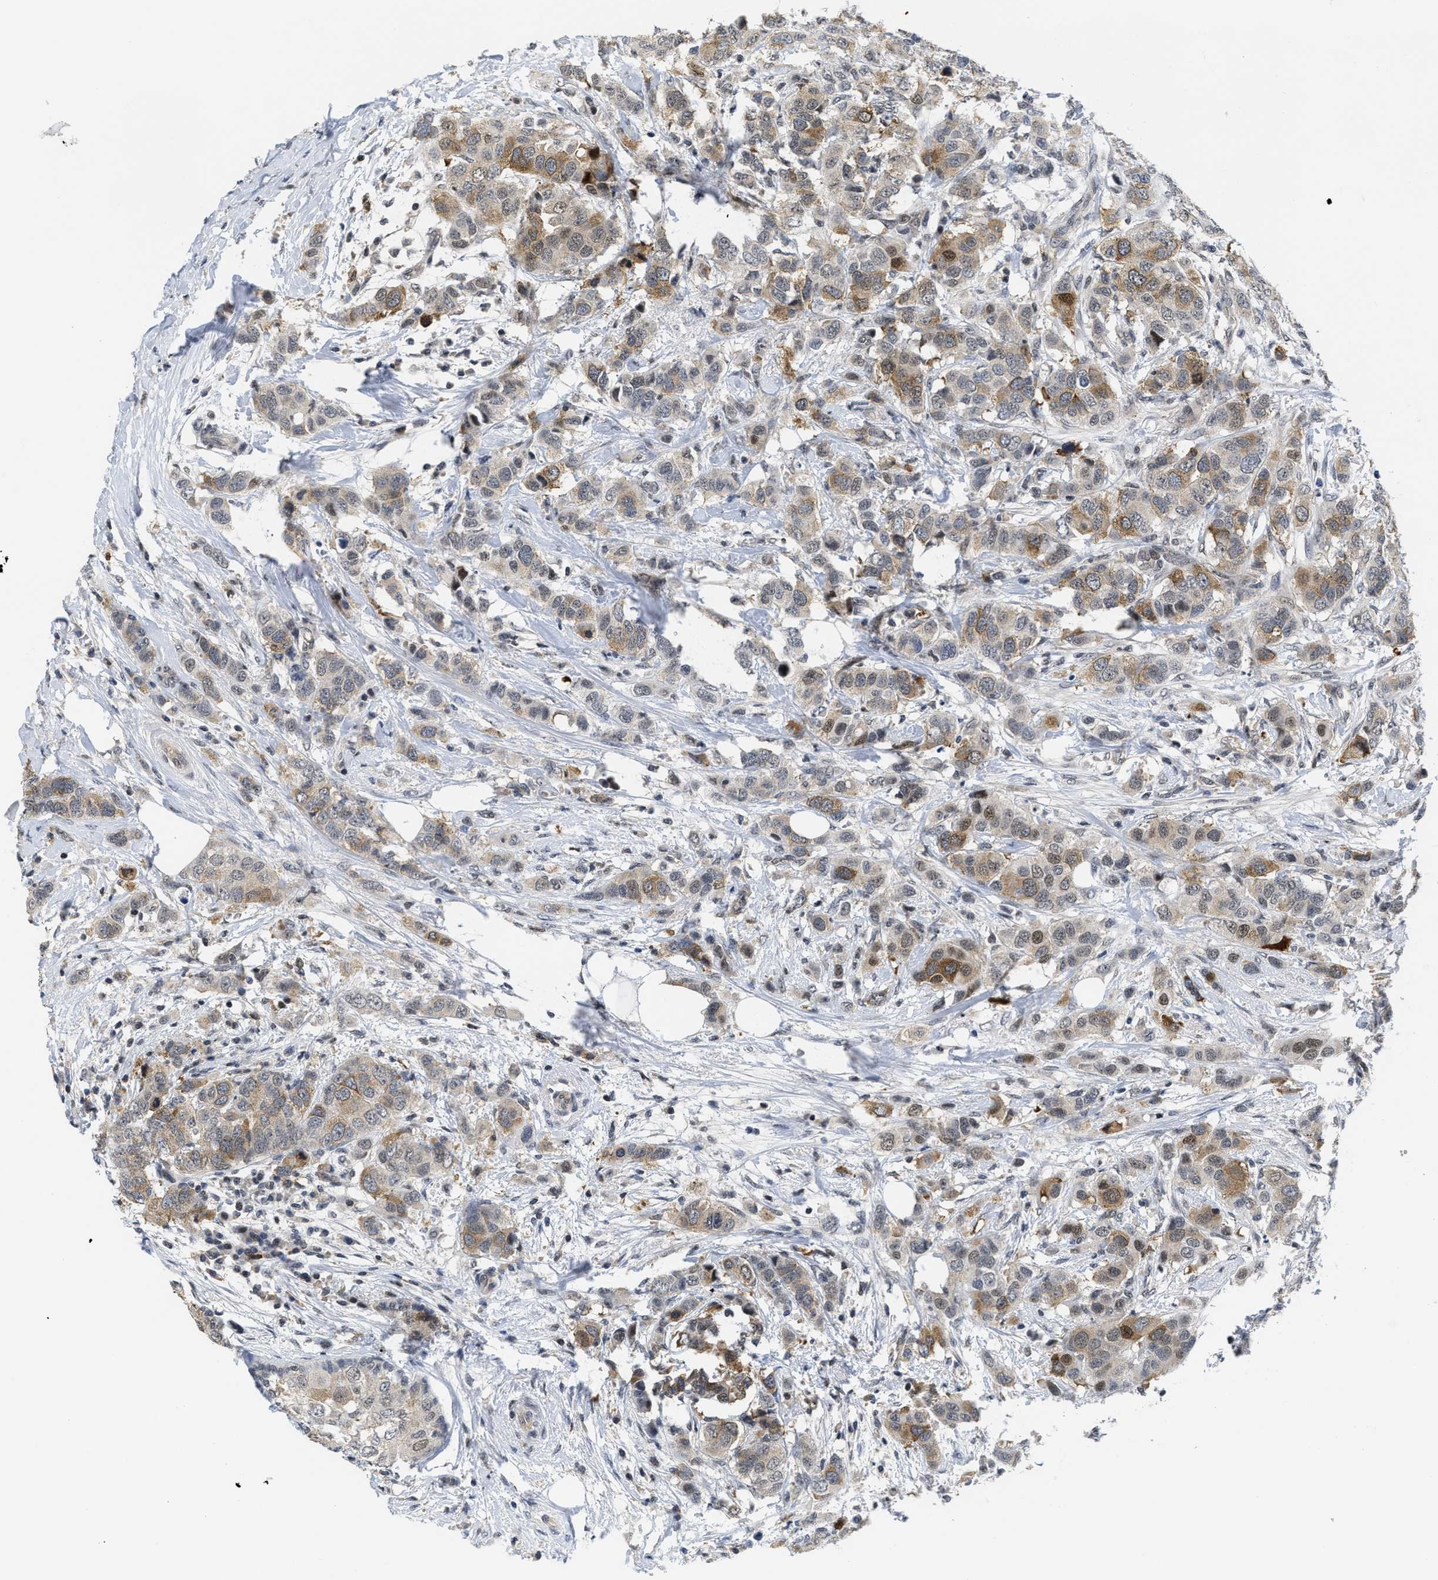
{"staining": {"intensity": "moderate", "quantity": ">75%", "location": "cytoplasmic/membranous,nuclear"}, "tissue": "breast cancer", "cell_type": "Tumor cells", "image_type": "cancer", "snomed": [{"axis": "morphology", "description": "Duct carcinoma"}, {"axis": "topography", "description": "Breast"}], "caption": "Human invasive ductal carcinoma (breast) stained for a protein (brown) displays moderate cytoplasmic/membranous and nuclear positive positivity in about >75% of tumor cells.", "gene": "HIF1A", "patient": {"sex": "female", "age": 50}}